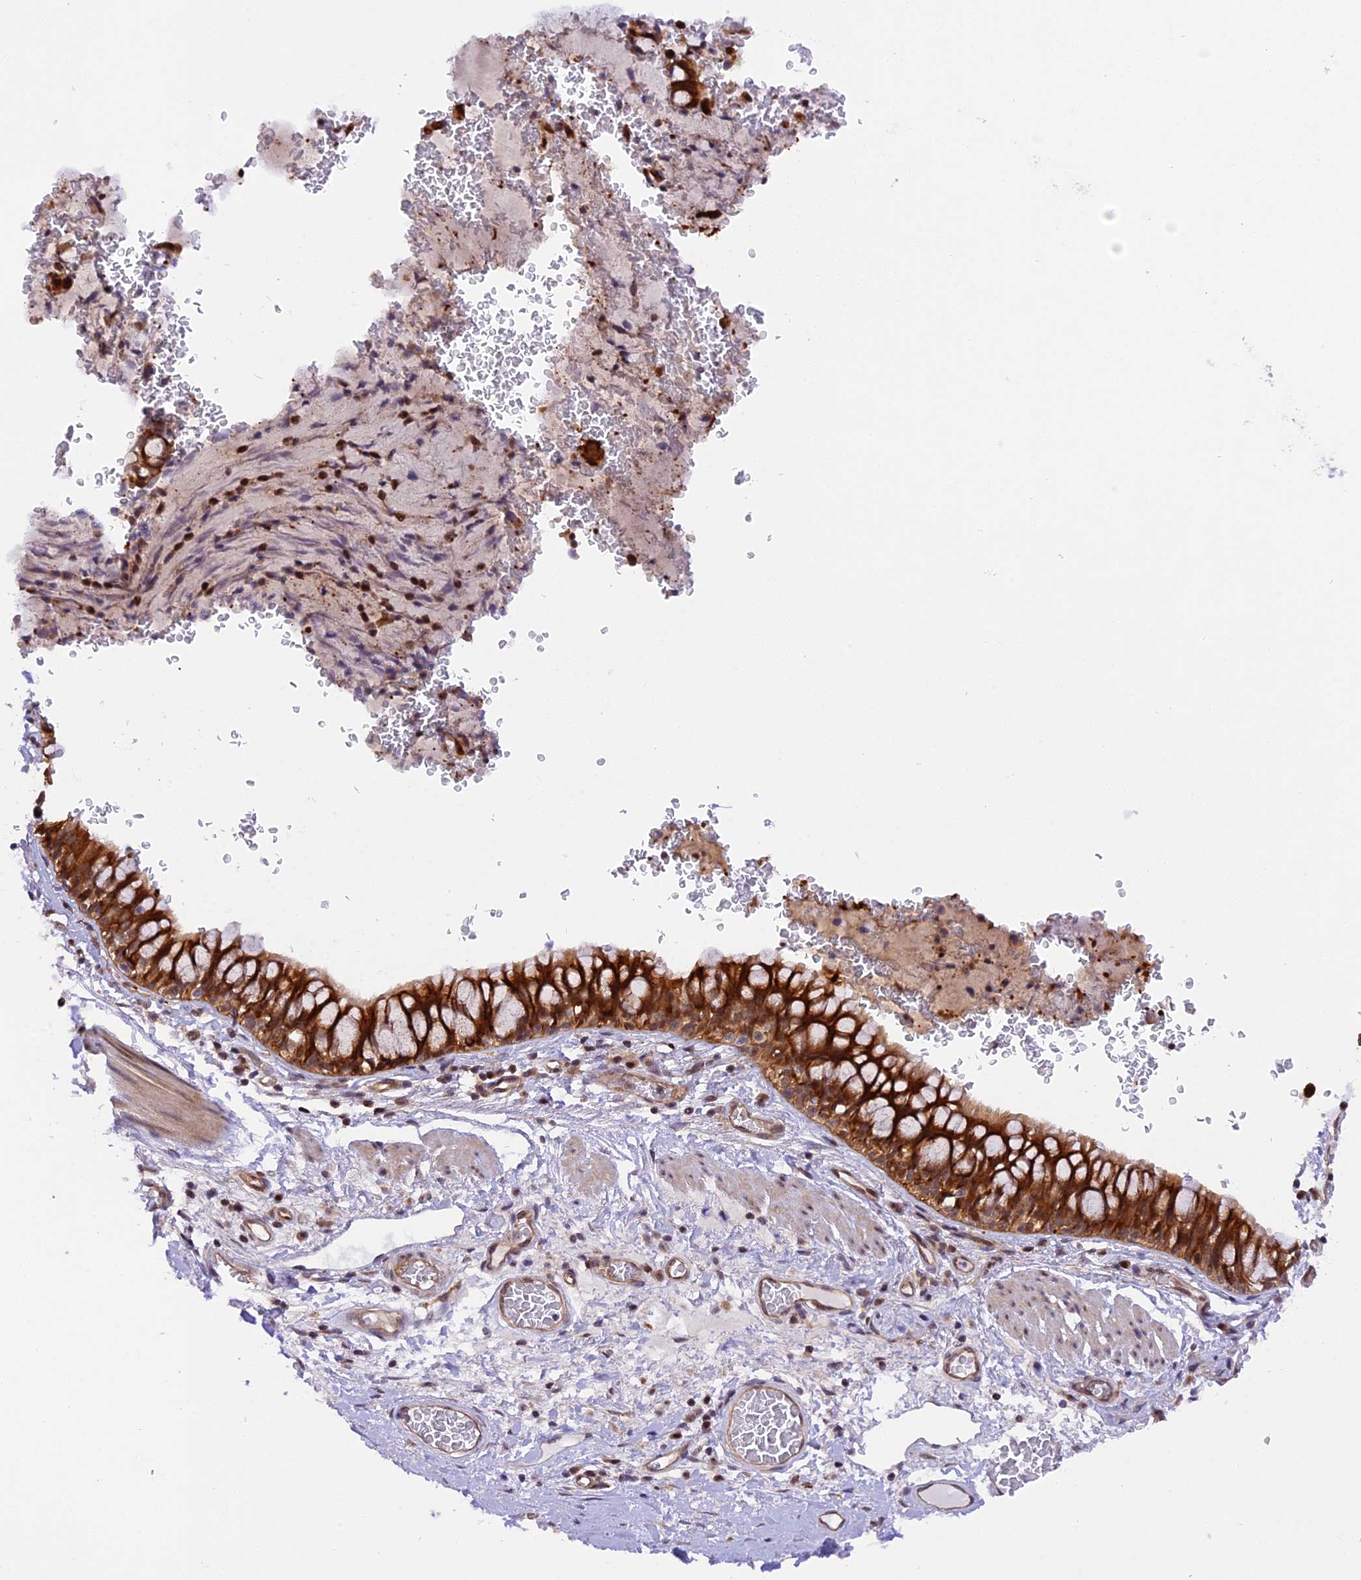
{"staining": {"intensity": "strong", "quantity": ">75%", "location": "cytoplasmic/membranous"}, "tissue": "bronchus", "cell_type": "Respiratory epithelial cells", "image_type": "normal", "snomed": [{"axis": "morphology", "description": "Normal tissue, NOS"}, {"axis": "topography", "description": "Cartilage tissue"}, {"axis": "topography", "description": "Bronchus"}], "caption": "DAB (3,3'-diaminobenzidine) immunohistochemical staining of normal bronchus shows strong cytoplasmic/membranous protein expression in approximately >75% of respiratory epithelial cells. The staining was performed using DAB to visualize the protein expression in brown, while the nuclei were stained in blue with hematoxylin (Magnification: 20x).", "gene": "SAMD4A", "patient": {"sex": "female", "age": 36}}